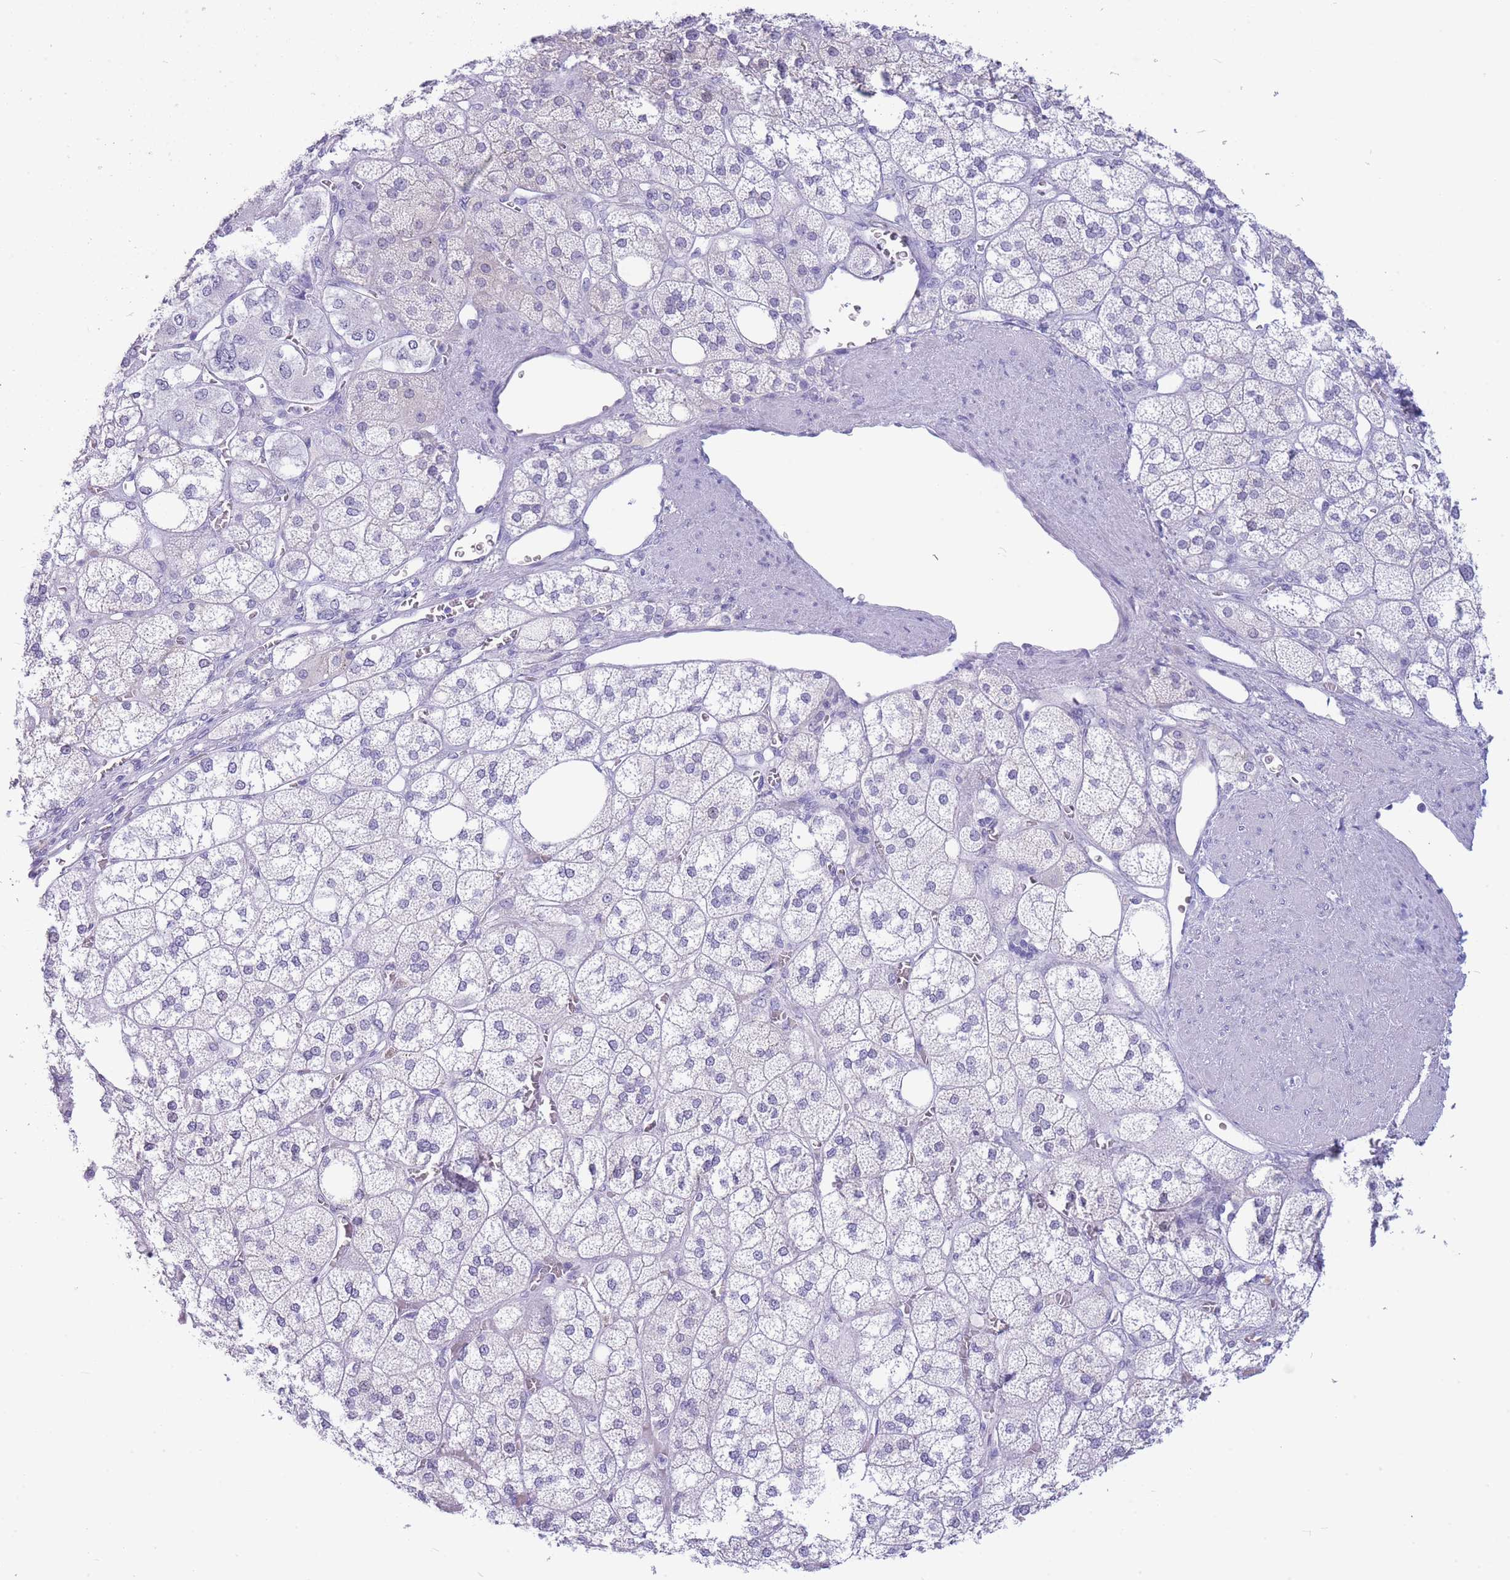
{"staining": {"intensity": "negative", "quantity": "none", "location": "none"}, "tissue": "adrenal gland", "cell_type": "Glandular cells", "image_type": "normal", "snomed": [{"axis": "morphology", "description": "Normal tissue, NOS"}, {"axis": "topography", "description": "Adrenal gland"}], "caption": "Image shows no significant protein staining in glandular cells of unremarkable adrenal gland. Nuclei are stained in blue.", "gene": "ASAP3", "patient": {"sex": "male", "age": 61}}